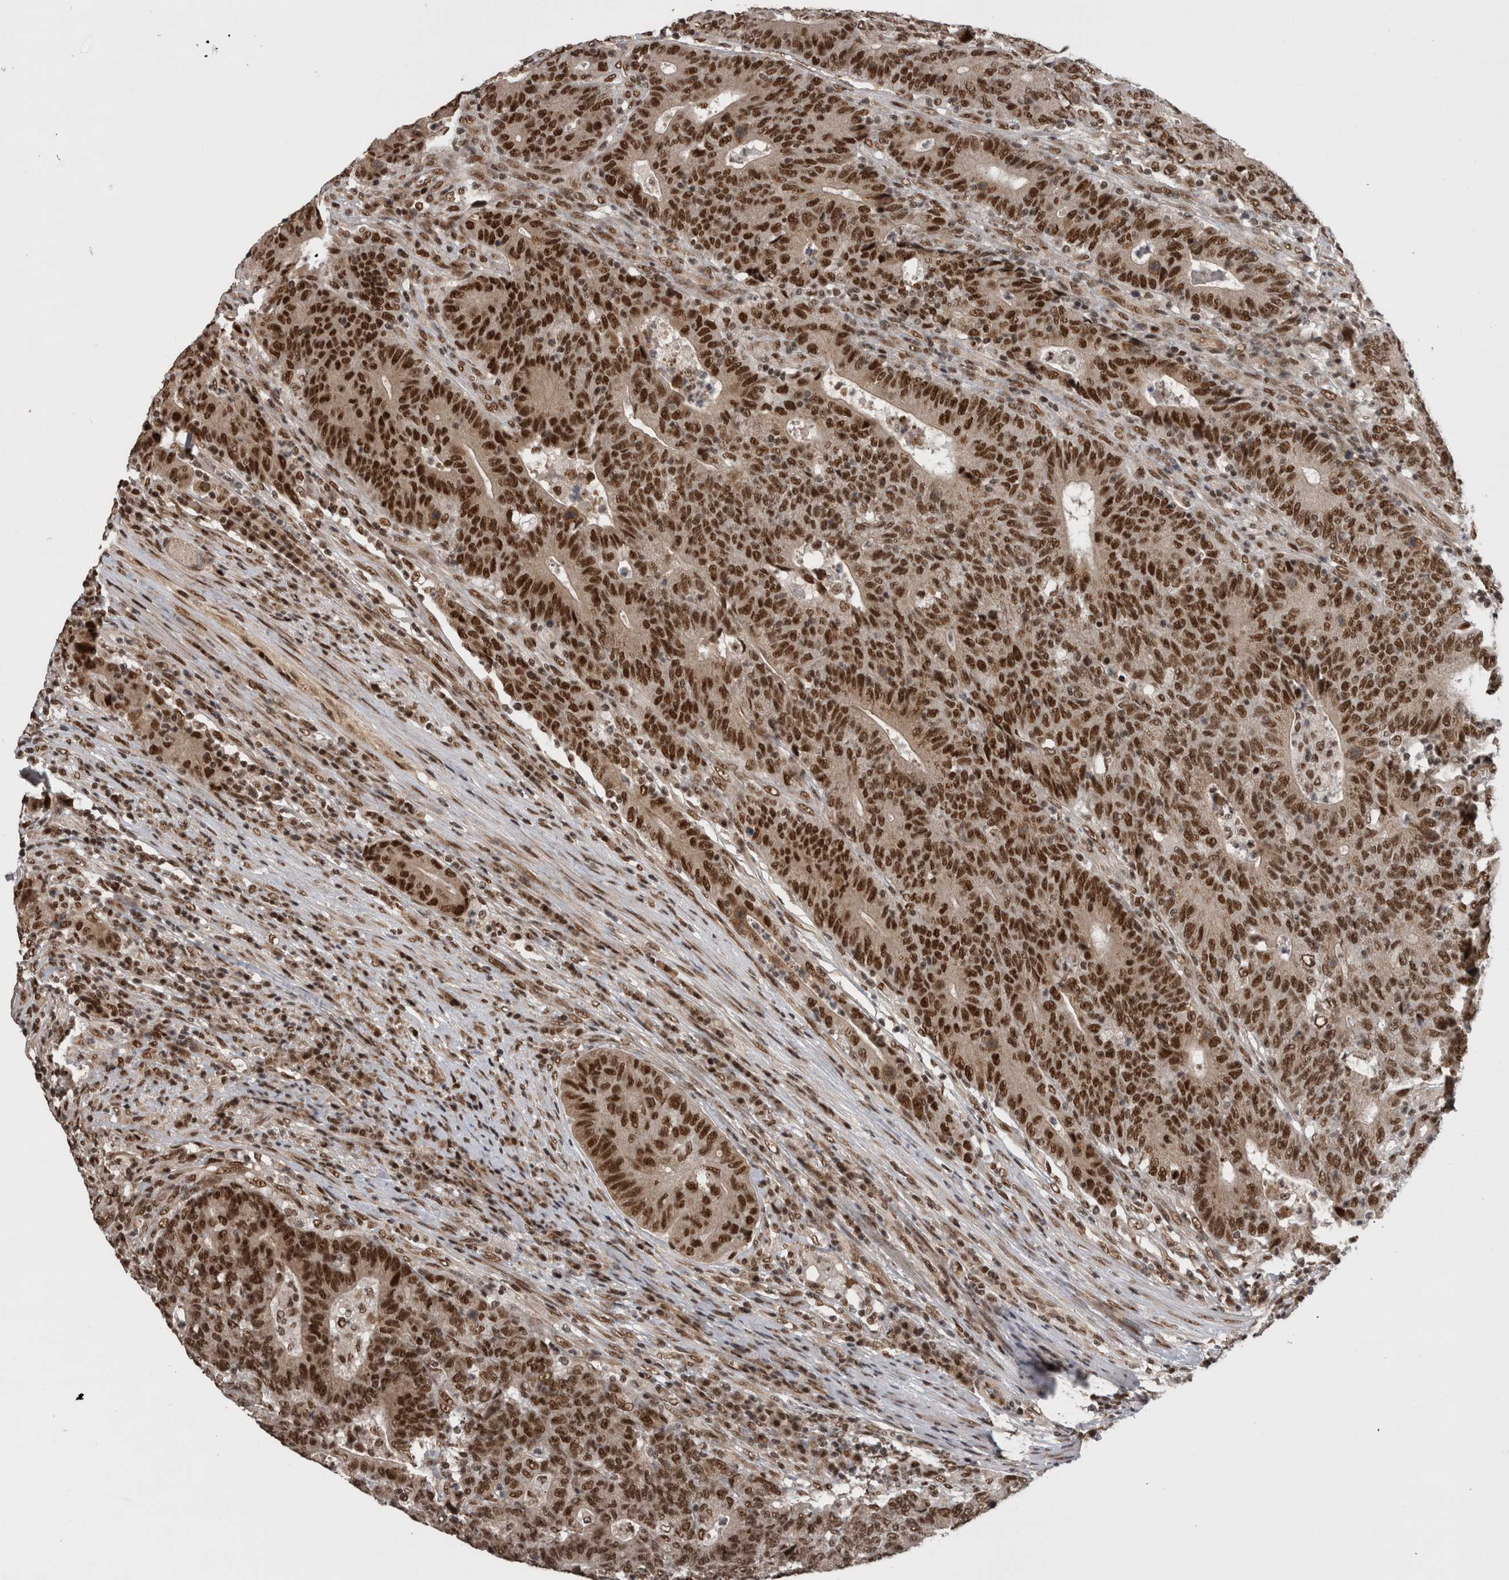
{"staining": {"intensity": "strong", "quantity": ">75%", "location": "nuclear"}, "tissue": "colorectal cancer", "cell_type": "Tumor cells", "image_type": "cancer", "snomed": [{"axis": "morphology", "description": "Normal tissue, NOS"}, {"axis": "morphology", "description": "Adenocarcinoma, NOS"}, {"axis": "topography", "description": "Colon"}], "caption": "Brown immunohistochemical staining in human colorectal cancer reveals strong nuclear expression in about >75% of tumor cells.", "gene": "CPSF2", "patient": {"sex": "female", "age": 75}}